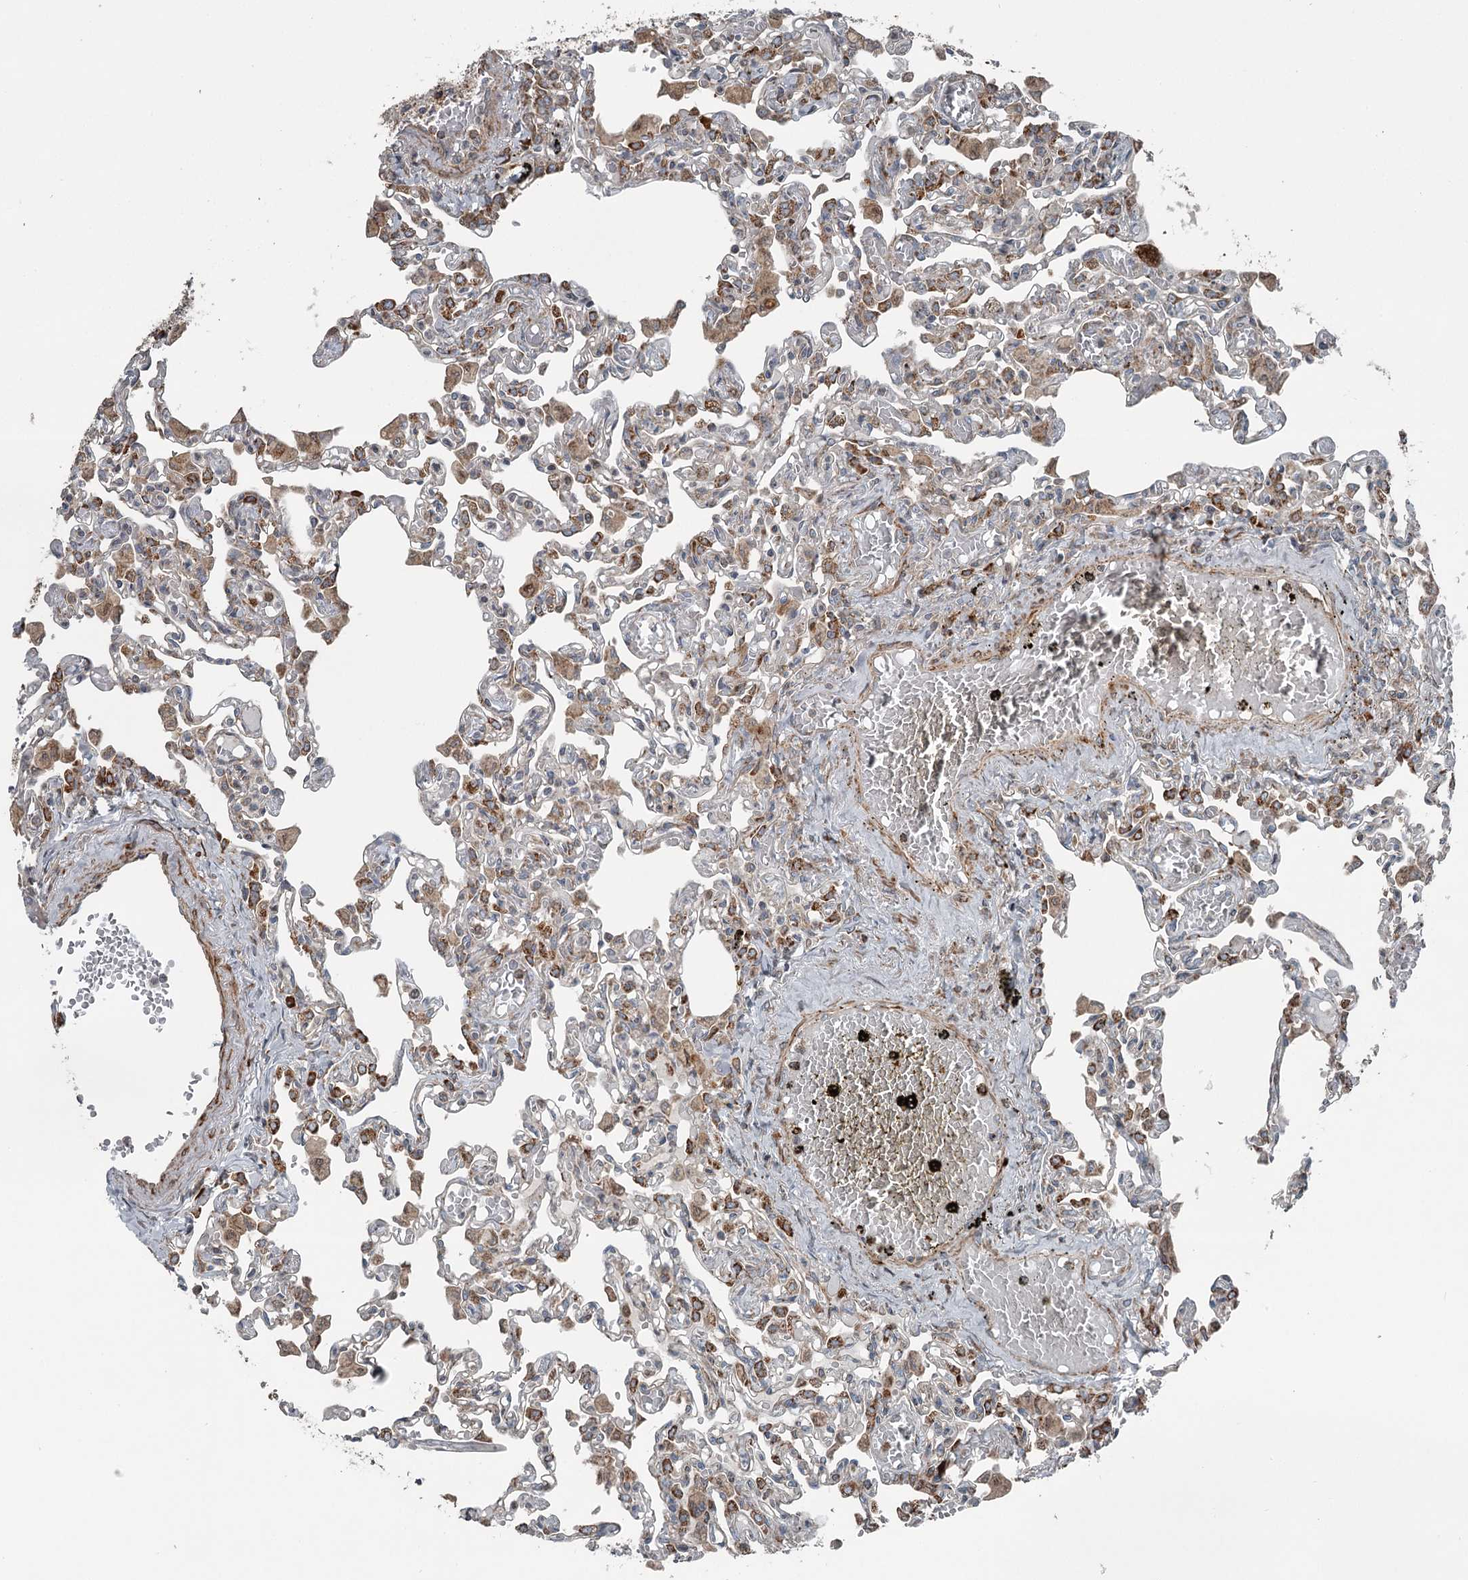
{"staining": {"intensity": "moderate", "quantity": "<25%", "location": "cytoplasmic/membranous"}, "tissue": "lung", "cell_type": "Alveolar cells", "image_type": "normal", "snomed": [{"axis": "morphology", "description": "Normal tissue, NOS"}, {"axis": "topography", "description": "Bronchus"}, {"axis": "topography", "description": "Lung"}], "caption": "This micrograph reveals IHC staining of unremarkable human lung, with low moderate cytoplasmic/membranous expression in approximately <25% of alveolar cells.", "gene": "RASSF8", "patient": {"sex": "female", "age": 49}}